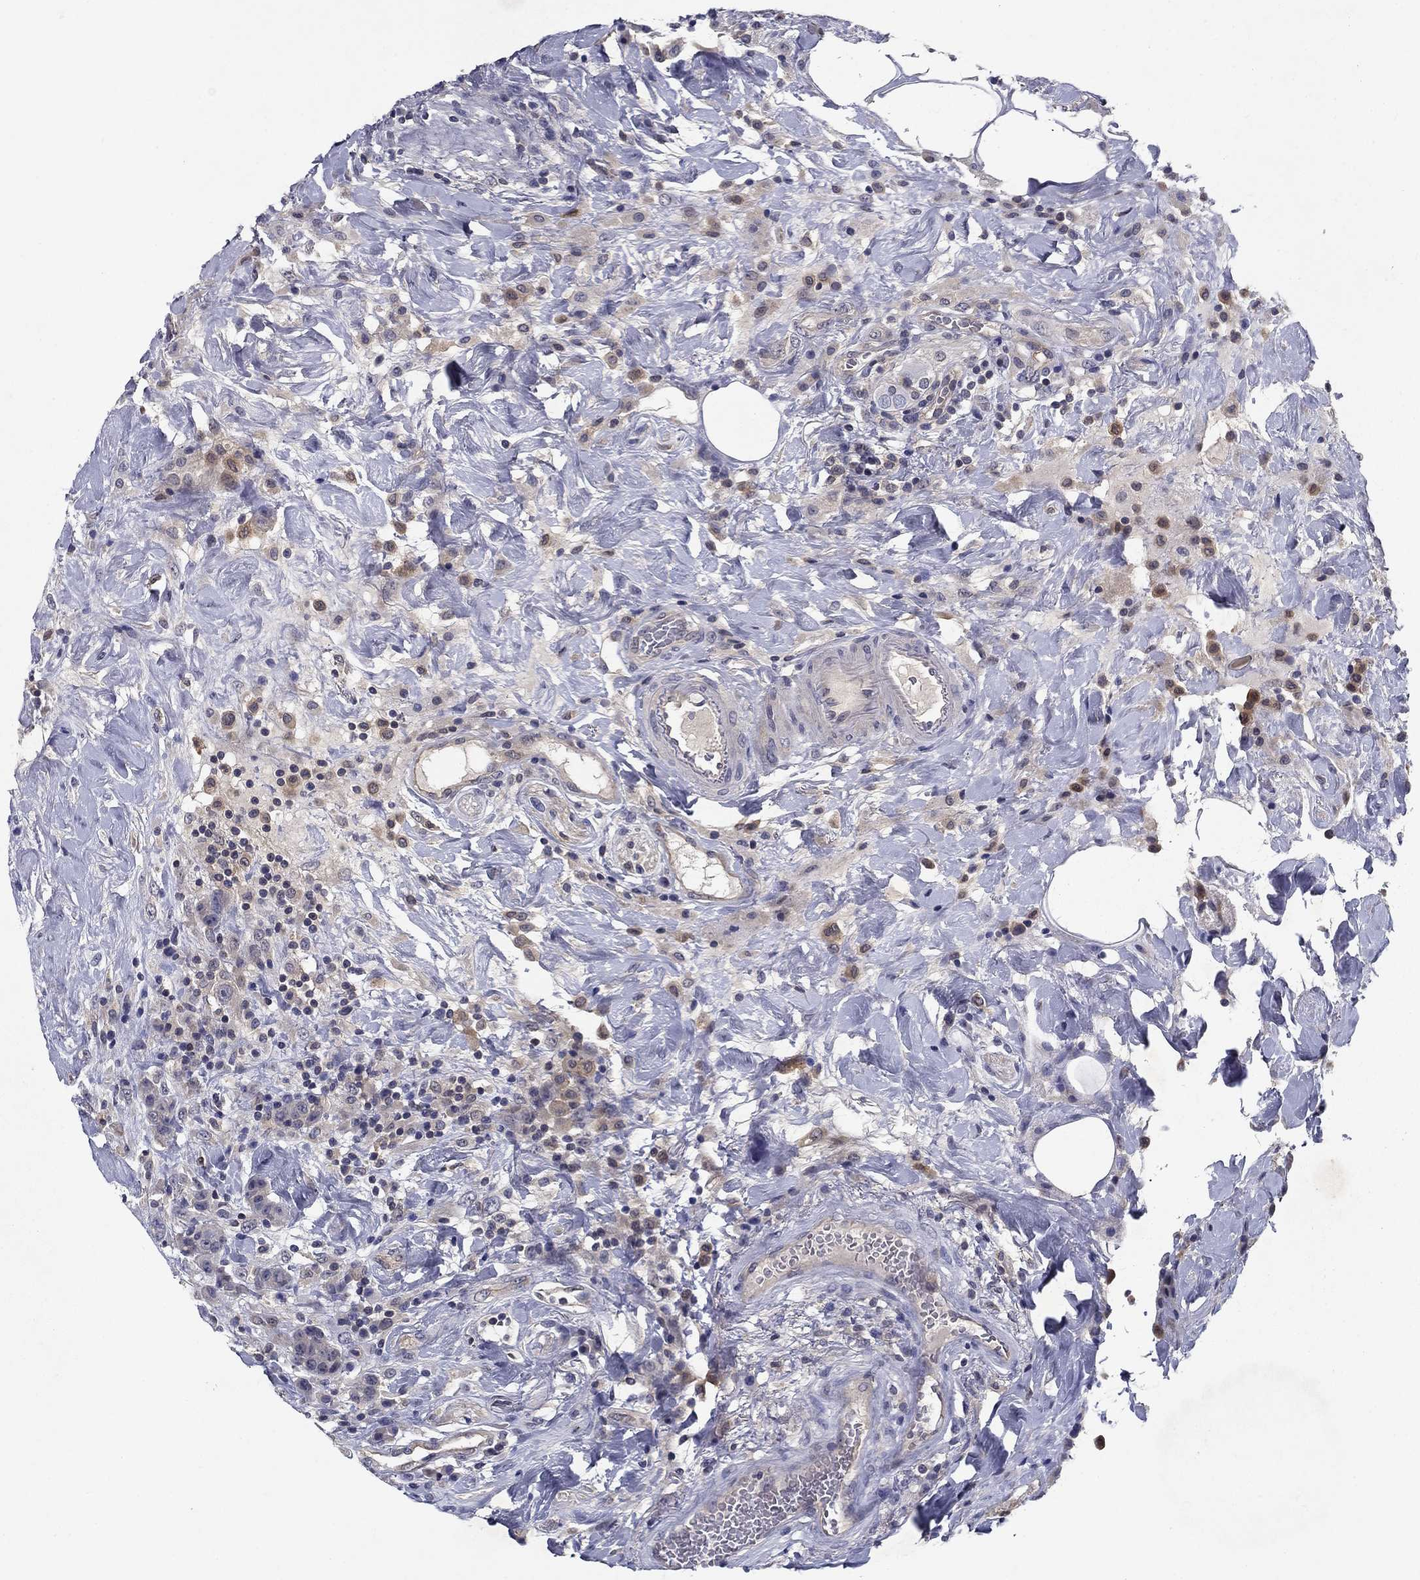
{"staining": {"intensity": "negative", "quantity": "none", "location": "none"}, "tissue": "colorectal cancer", "cell_type": "Tumor cells", "image_type": "cancer", "snomed": [{"axis": "morphology", "description": "Adenocarcinoma, NOS"}, {"axis": "topography", "description": "Colon"}], "caption": "Colorectal cancer was stained to show a protein in brown. There is no significant expression in tumor cells.", "gene": "GLTP", "patient": {"sex": "female", "age": 69}}